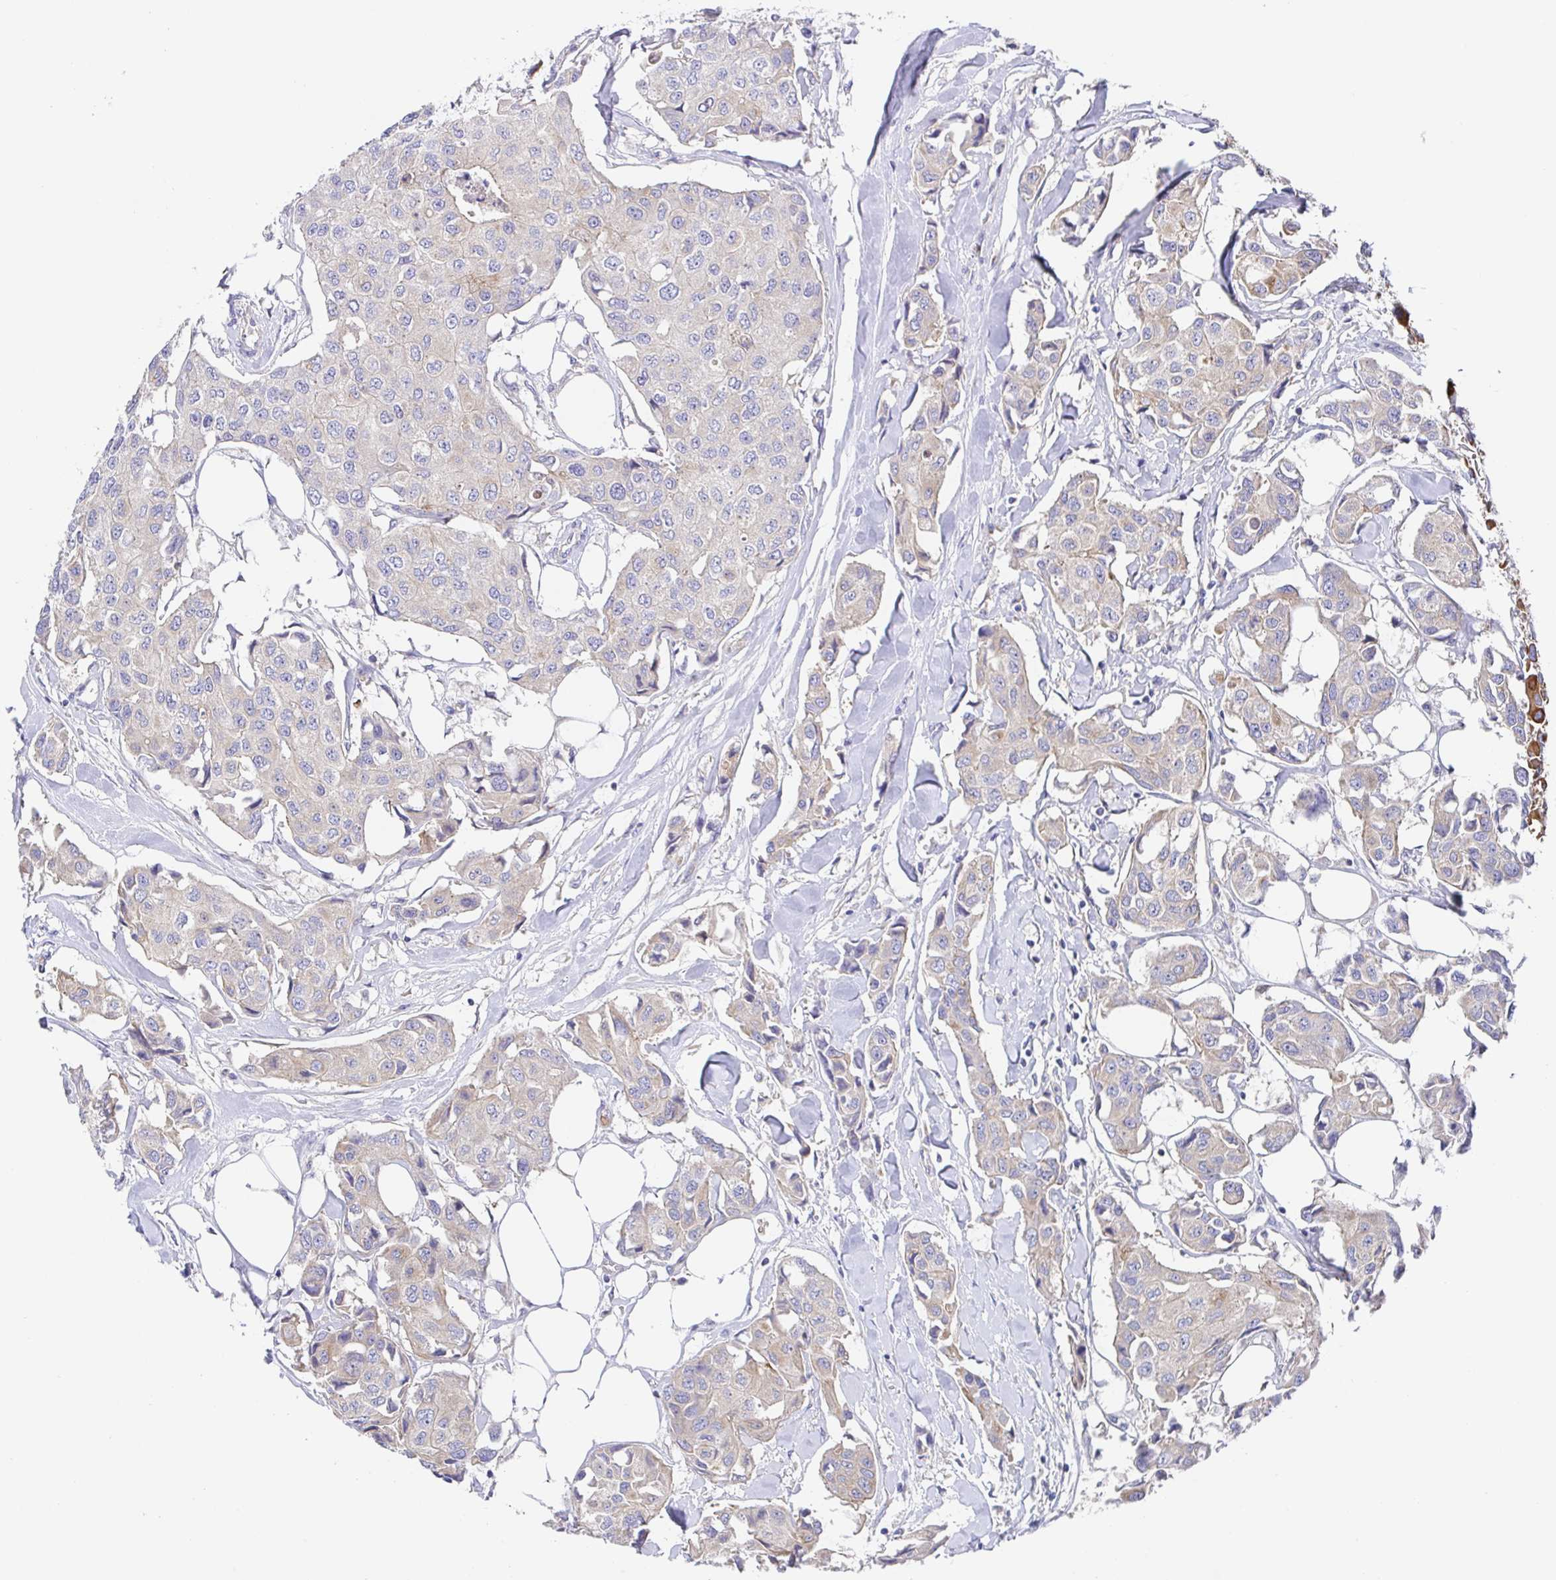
{"staining": {"intensity": "weak", "quantity": "25%-75%", "location": "cytoplasmic/membranous"}, "tissue": "breast cancer", "cell_type": "Tumor cells", "image_type": "cancer", "snomed": [{"axis": "morphology", "description": "Duct carcinoma"}, {"axis": "topography", "description": "Breast"}, {"axis": "topography", "description": "Lymph node"}], "caption": "Weak cytoplasmic/membranous expression for a protein is appreciated in approximately 25%-75% of tumor cells of breast infiltrating ductal carcinoma using immunohistochemistry.", "gene": "GOLGA1", "patient": {"sex": "female", "age": 80}}